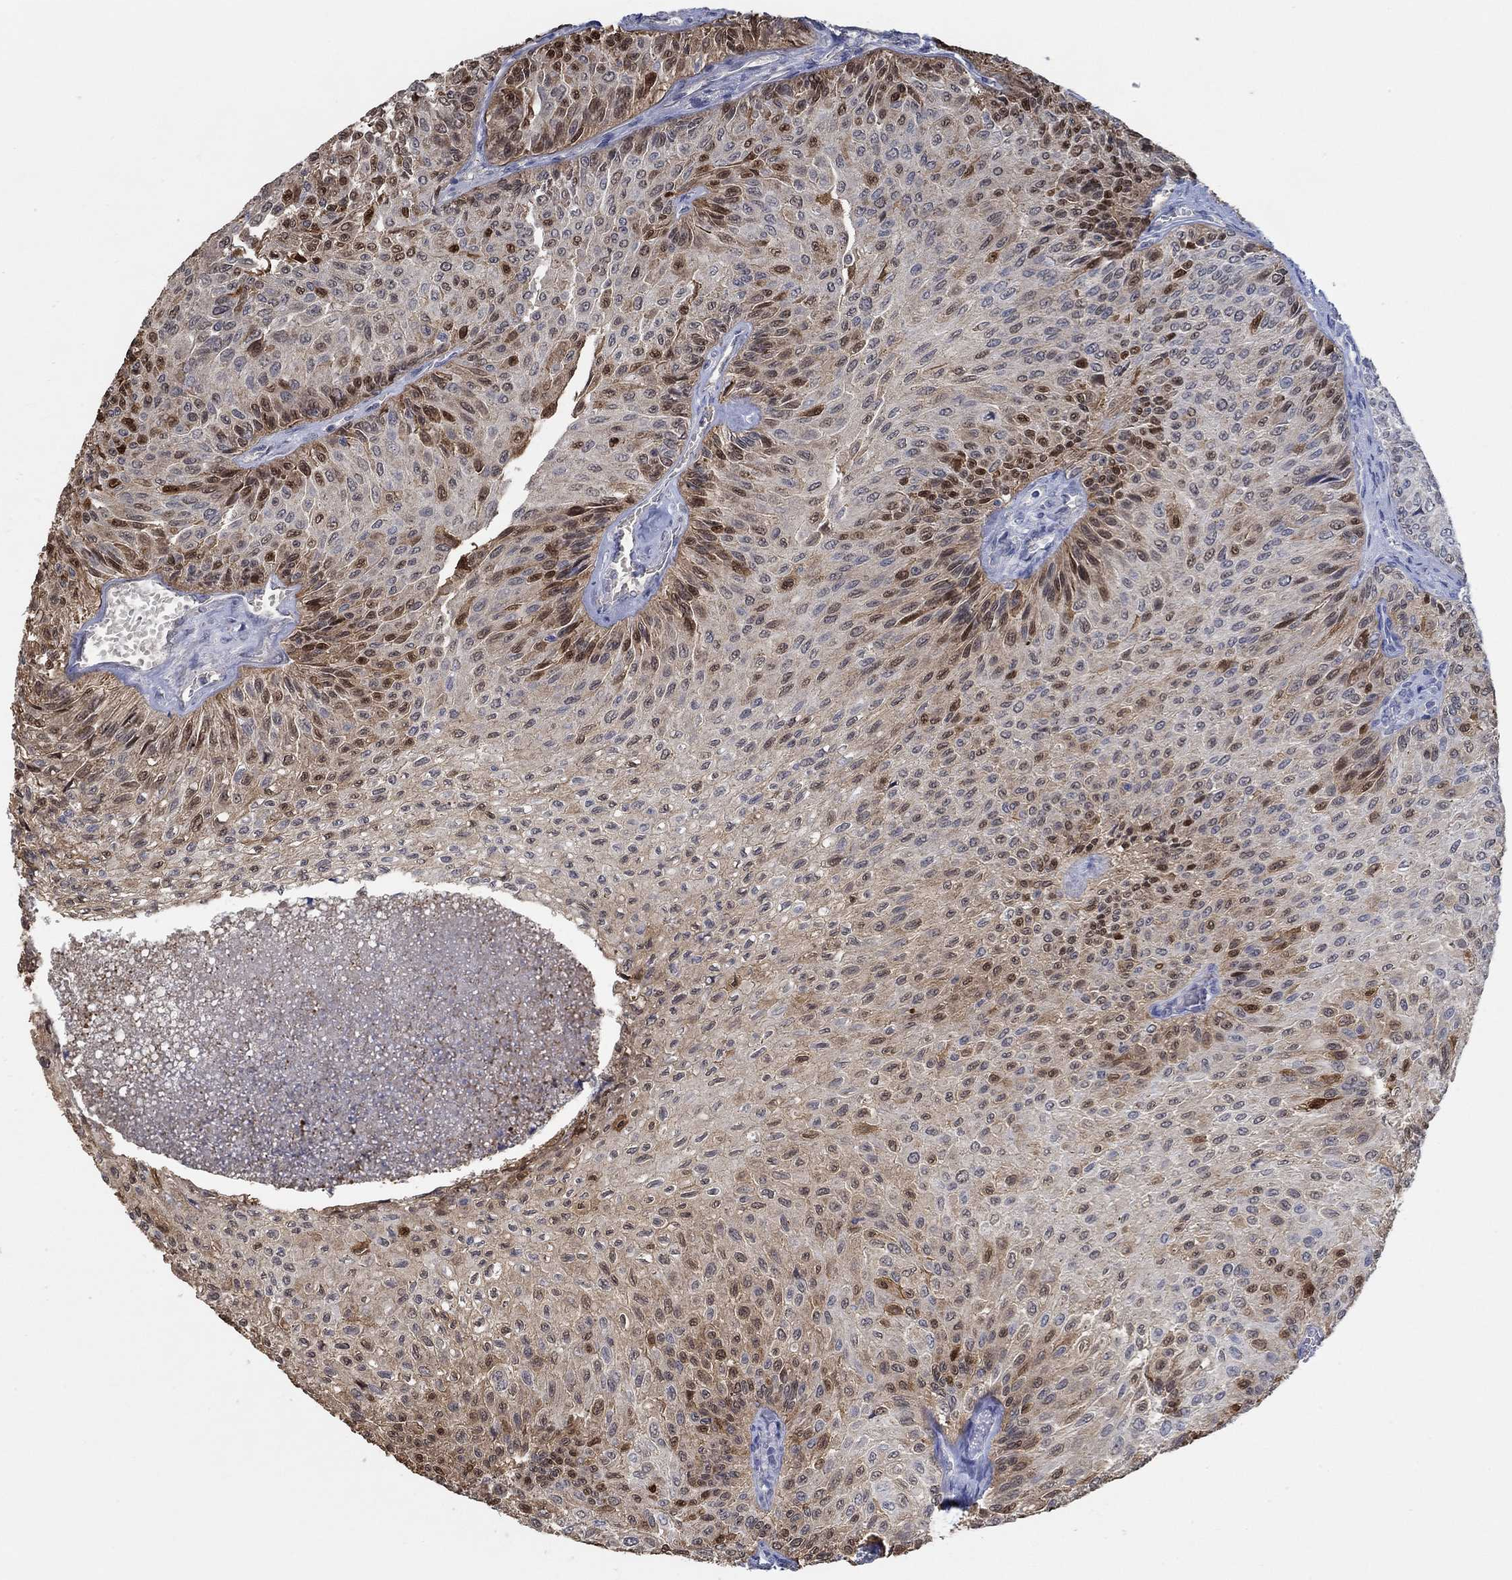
{"staining": {"intensity": "strong", "quantity": "<25%", "location": "nuclear"}, "tissue": "urothelial cancer", "cell_type": "Tumor cells", "image_type": "cancer", "snomed": [{"axis": "morphology", "description": "Urothelial carcinoma, Low grade"}, {"axis": "topography", "description": "Urinary bladder"}], "caption": "The immunohistochemical stain highlights strong nuclear positivity in tumor cells of urothelial cancer tissue.", "gene": "TEKT4", "patient": {"sex": "male", "age": 78}}